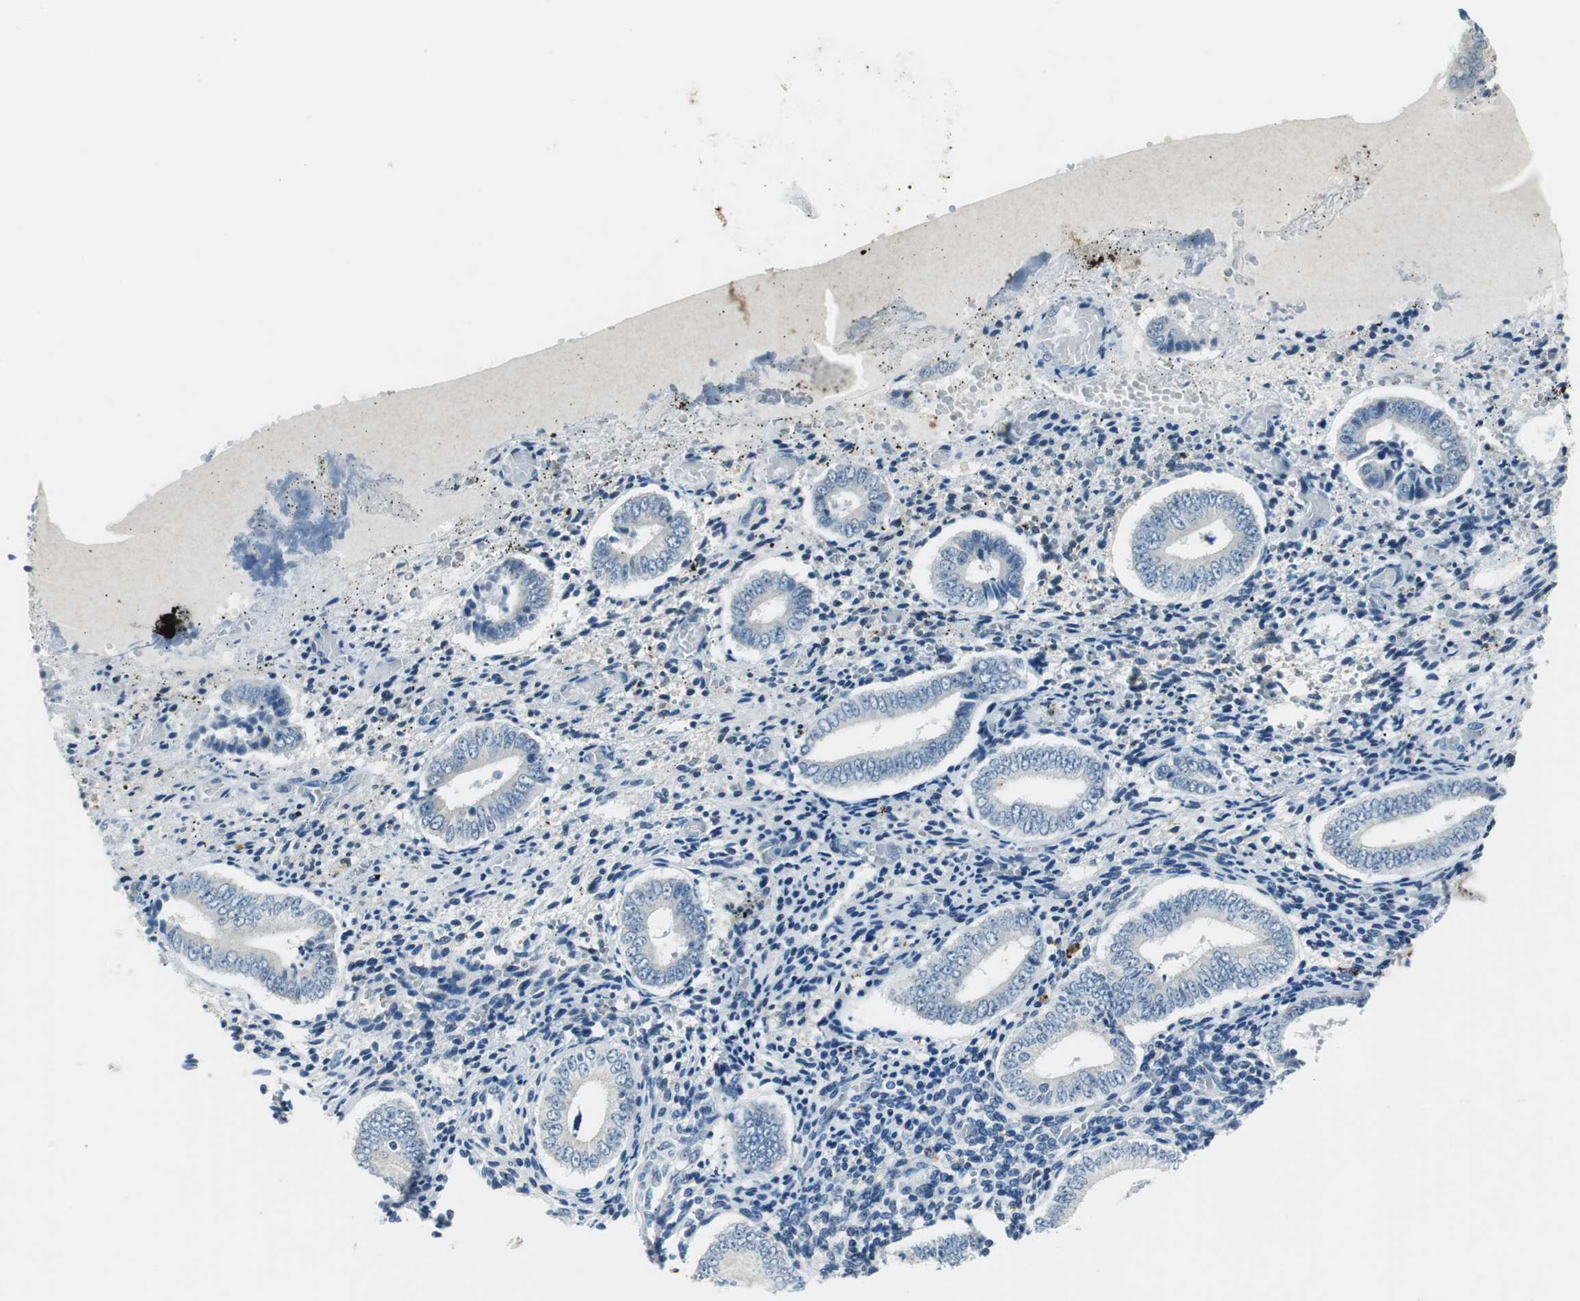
{"staining": {"intensity": "negative", "quantity": "none", "location": "none"}, "tissue": "endometrium", "cell_type": "Cells in endometrial stroma", "image_type": "normal", "snomed": [{"axis": "morphology", "description": "Normal tissue, NOS"}, {"axis": "topography", "description": "Endometrium"}], "caption": "DAB immunohistochemical staining of benign human endometrium shows no significant expression in cells in endometrial stroma.", "gene": "ME1", "patient": {"sex": "female", "age": 42}}